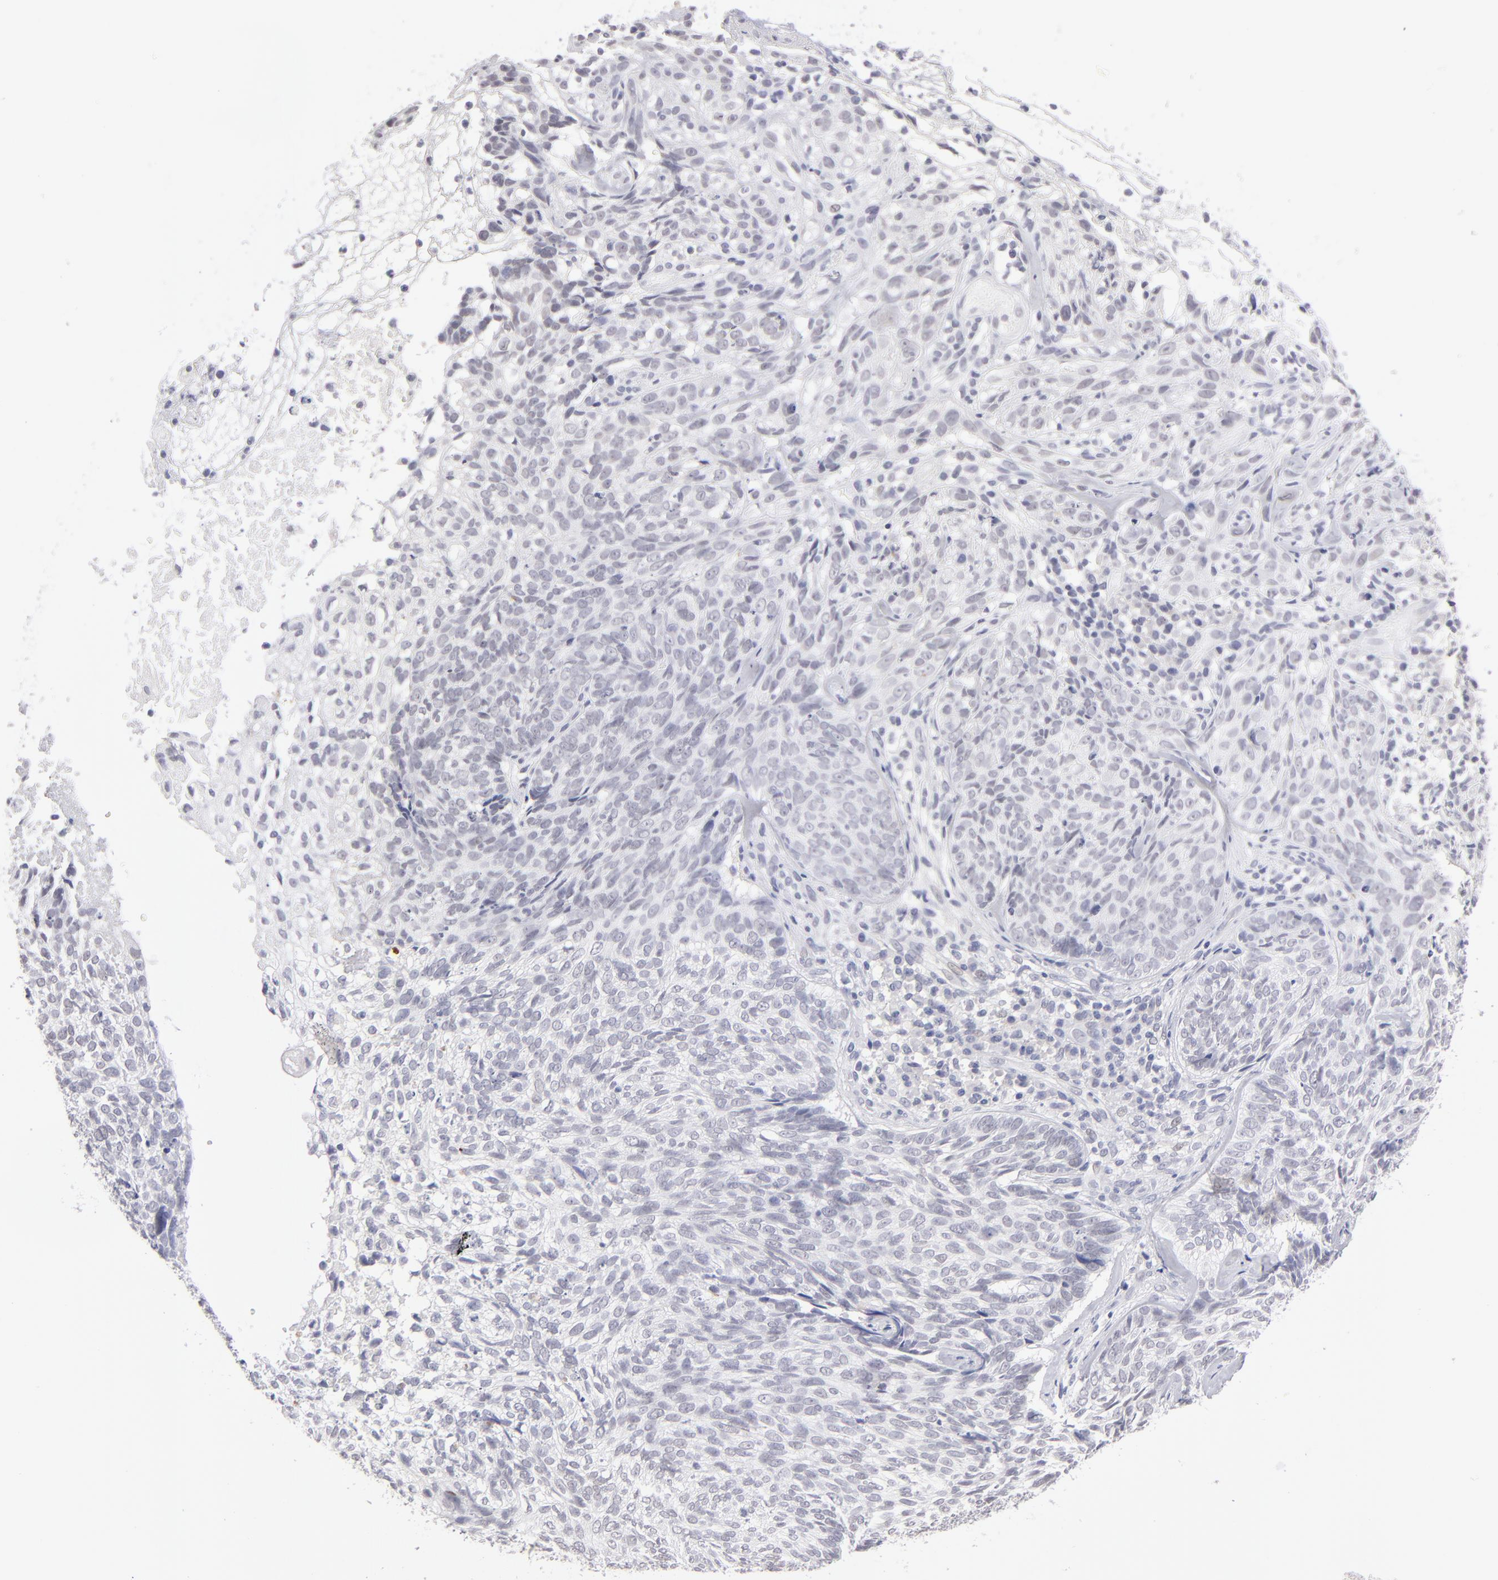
{"staining": {"intensity": "negative", "quantity": "none", "location": "none"}, "tissue": "skin cancer", "cell_type": "Tumor cells", "image_type": "cancer", "snomed": [{"axis": "morphology", "description": "Basal cell carcinoma"}, {"axis": "topography", "description": "Skin"}], "caption": "Immunohistochemistry (IHC) photomicrograph of basal cell carcinoma (skin) stained for a protein (brown), which demonstrates no positivity in tumor cells.", "gene": "TEX11", "patient": {"sex": "male", "age": 72}}